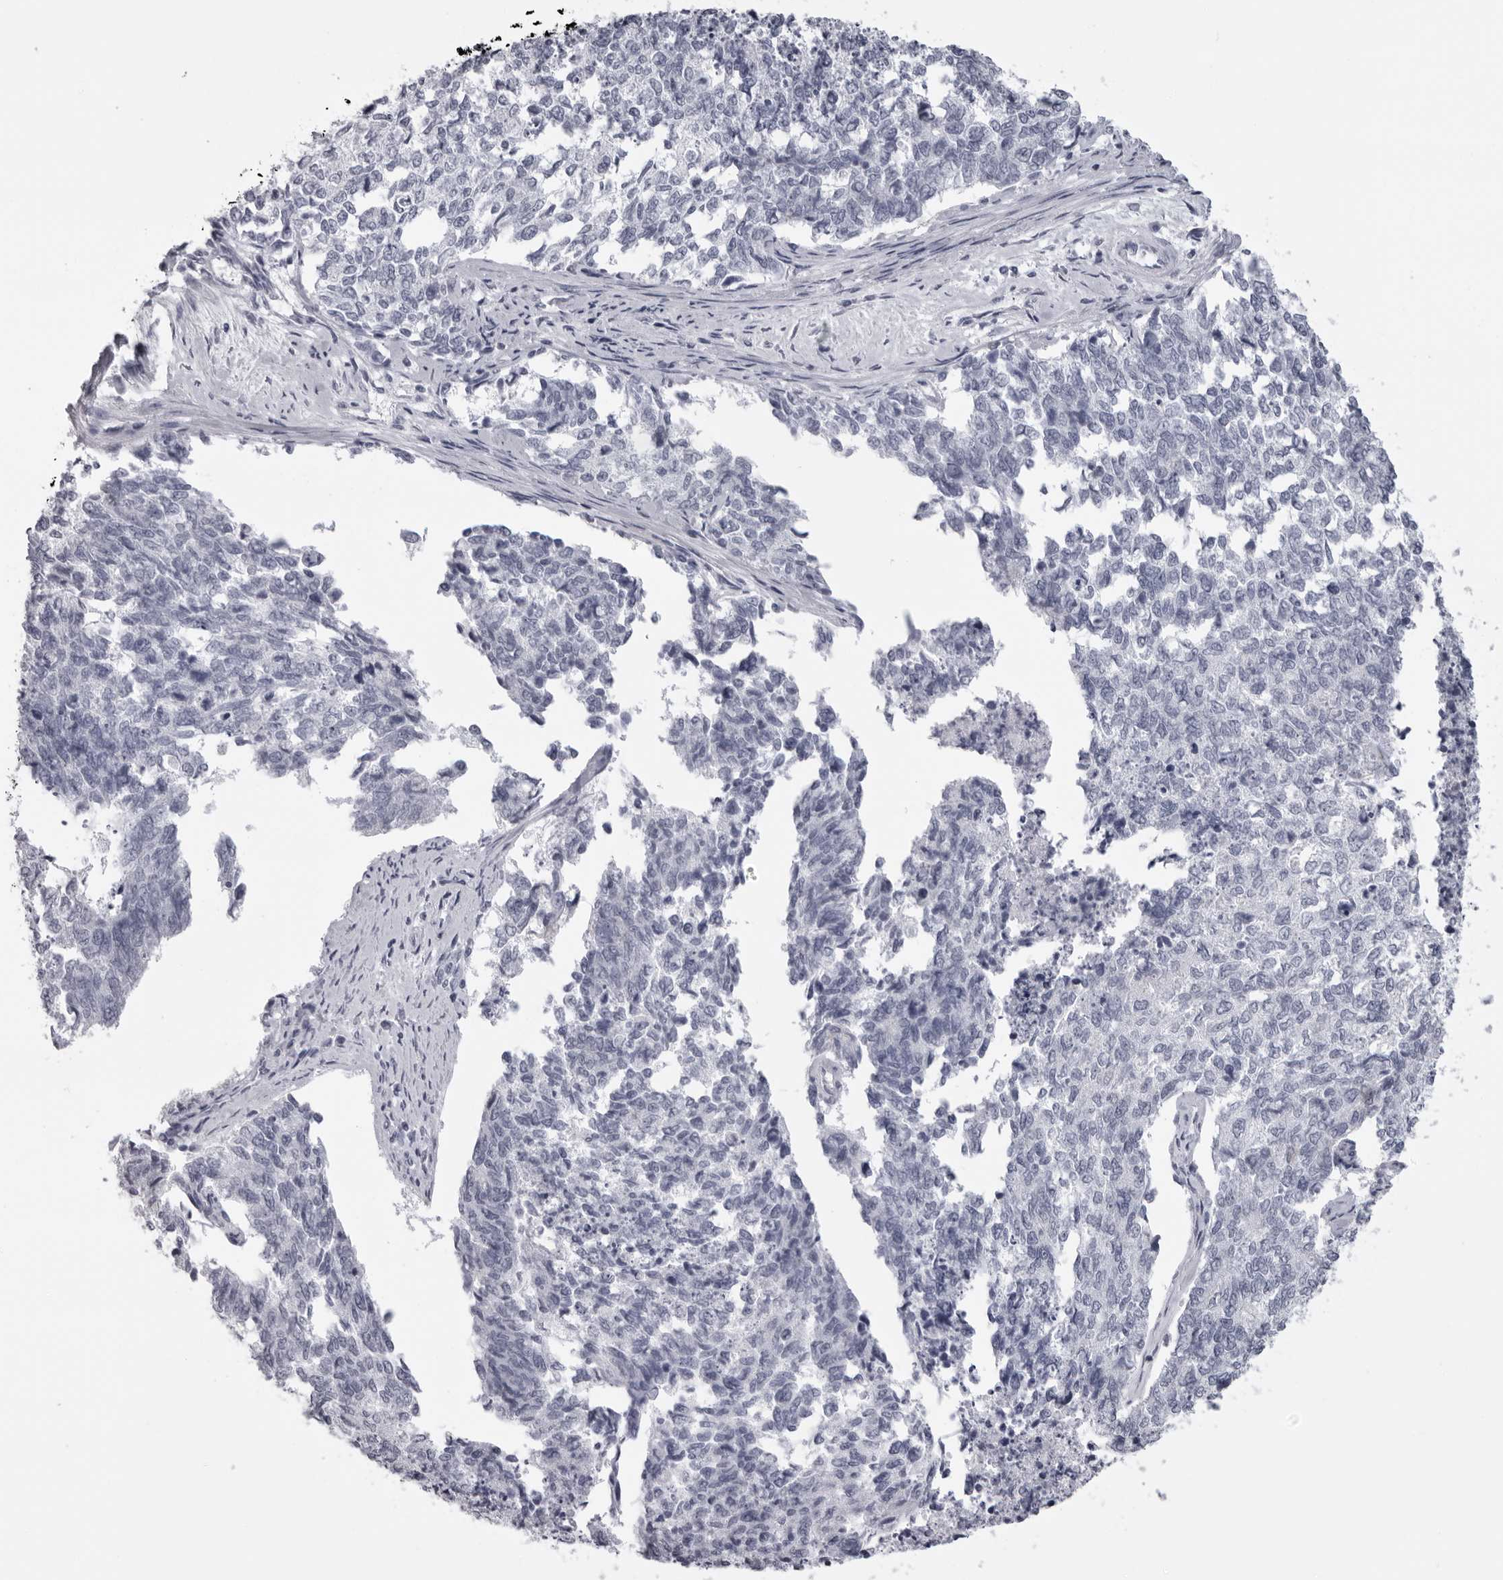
{"staining": {"intensity": "negative", "quantity": "none", "location": "none"}, "tissue": "cervical cancer", "cell_type": "Tumor cells", "image_type": "cancer", "snomed": [{"axis": "morphology", "description": "Squamous cell carcinoma, NOS"}, {"axis": "topography", "description": "Cervix"}], "caption": "Immunohistochemical staining of squamous cell carcinoma (cervical) displays no significant positivity in tumor cells.", "gene": "DNALI1", "patient": {"sex": "female", "age": 63}}